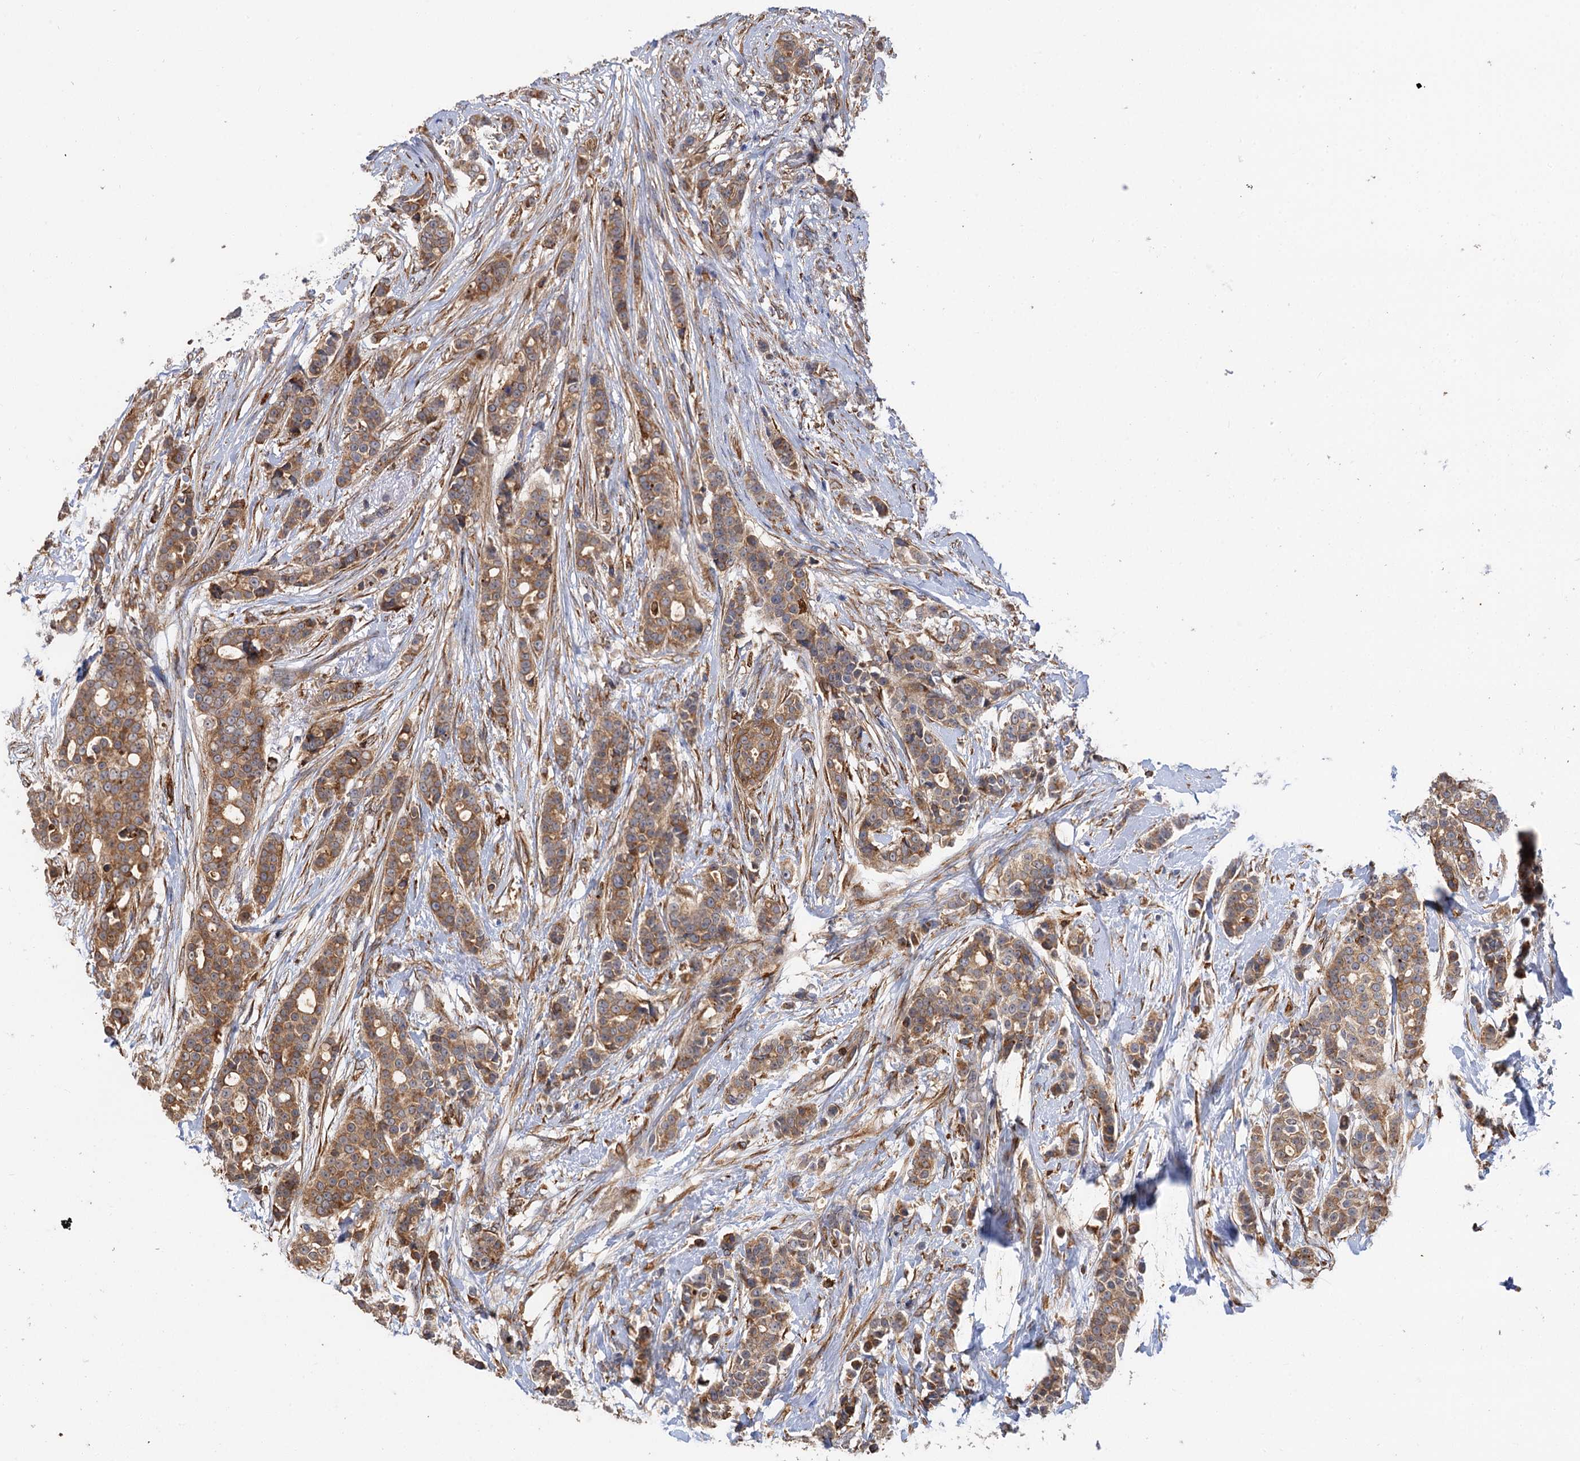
{"staining": {"intensity": "moderate", "quantity": ">75%", "location": "cytoplasmic/membranous"}, "tissue": "breast cancer", "cell_type": "Tumor cells", "image_type": "cancer", "snomed": [{"axis": "morphology", "description": "Lobular carcinoma"}, {"axis": "topography", "description": "Breast"}], "caption": "Immunohistochemical staining of breast cancer (lobular carcinoma) displays medium levels of moderate cytoplasmic/membranous staining in approximately >75% of tumor cells.", "gene": "PPIP5K2", "patient": {"sex": "female", "age": 51}}